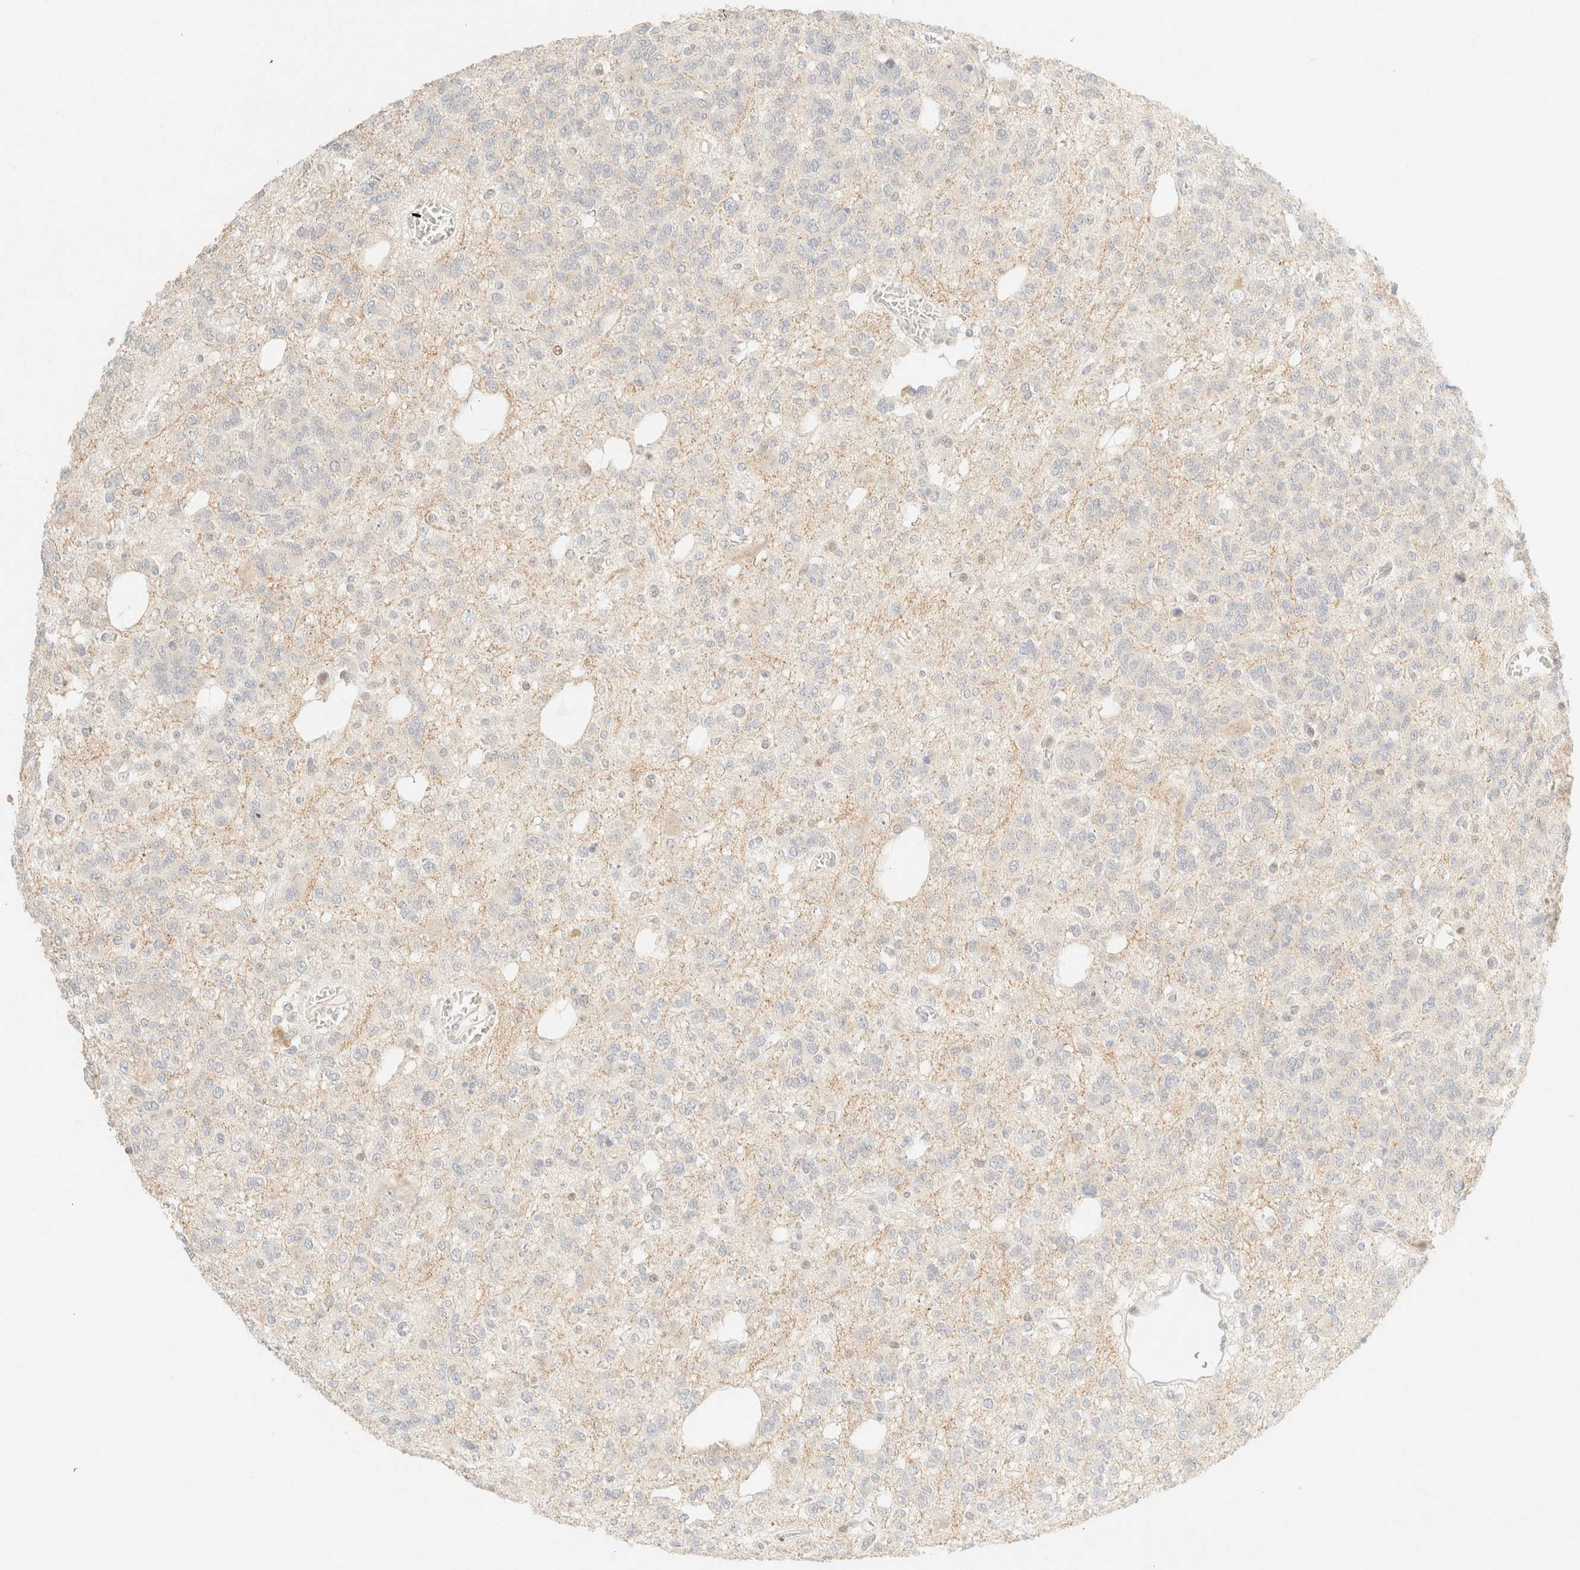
{"staining": {"intensity": "negative", "quantity": "none", "location": "none"}, "tissue": "glioma", "cell_type": "Tumor cells", "image_type": "cancer", "snomed": [{"axis": "morphology", "description": "Glioma, malignant, Low grade"}, {"axis": "topography", "description": "Brain"}], "caption": "Tumor cells are negative for brown protein staining in glioma.", "gene": "TSR1", "patient": {"sex": "male", "age": 38}}